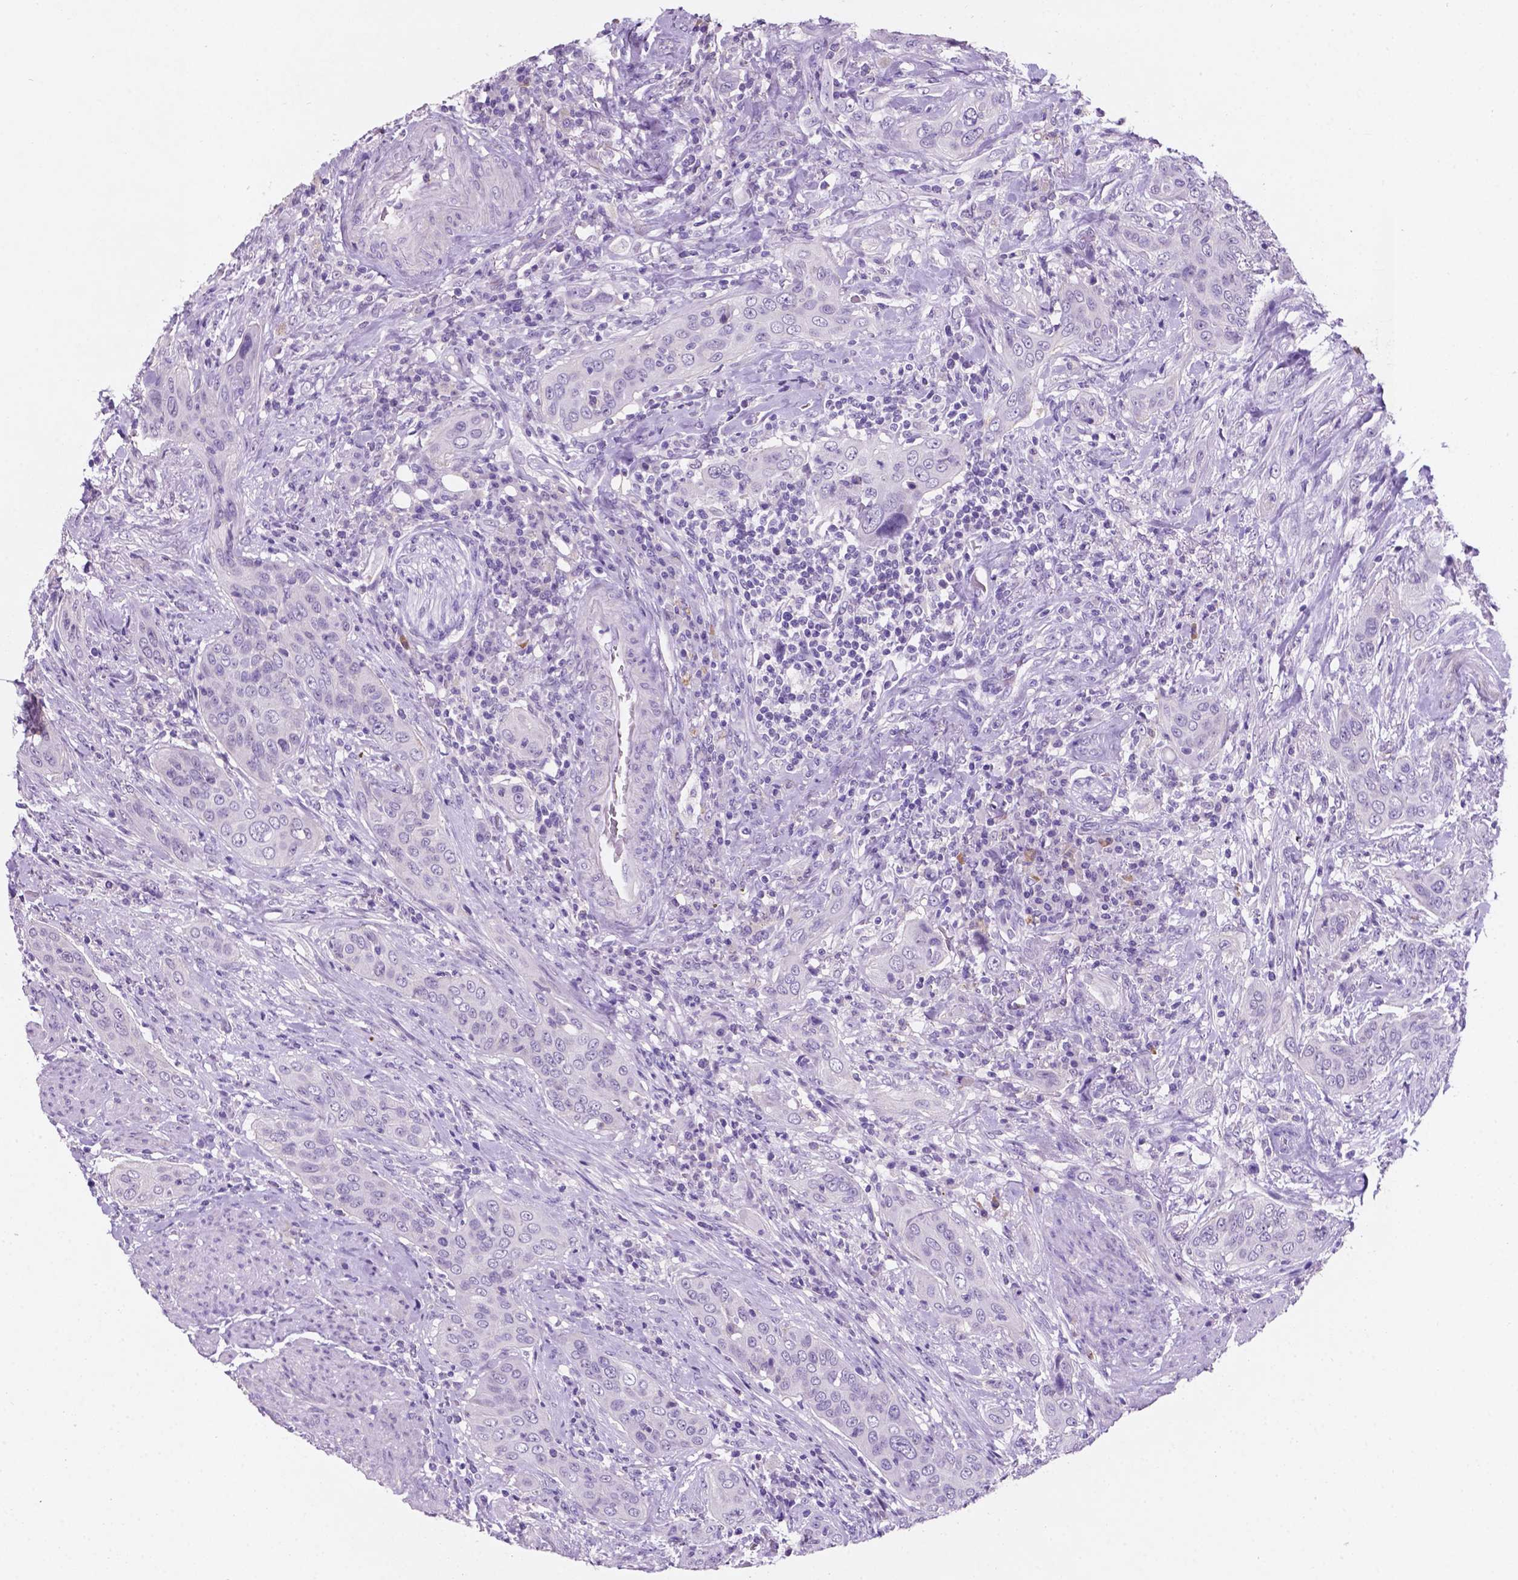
{"staining": {"intensity": "negative", "quantity": "none", "location": "none"}, "tissue": "urothelial cancer", "cell_type": "Tumor cells", "image_type": "cancer", "snomed": [{"axis": "morphology", "description": "Urothelial carcinoma, High grade"}, {"axis": "topography", "description": "Urinary bladder"}], "caption": "High-grade urothelial carcinoma stained for a protein using immunohistochemistry shows no staining tumor cells.", "gene": "EBLN2", "patient": {"sex": "male", "age": 82}}